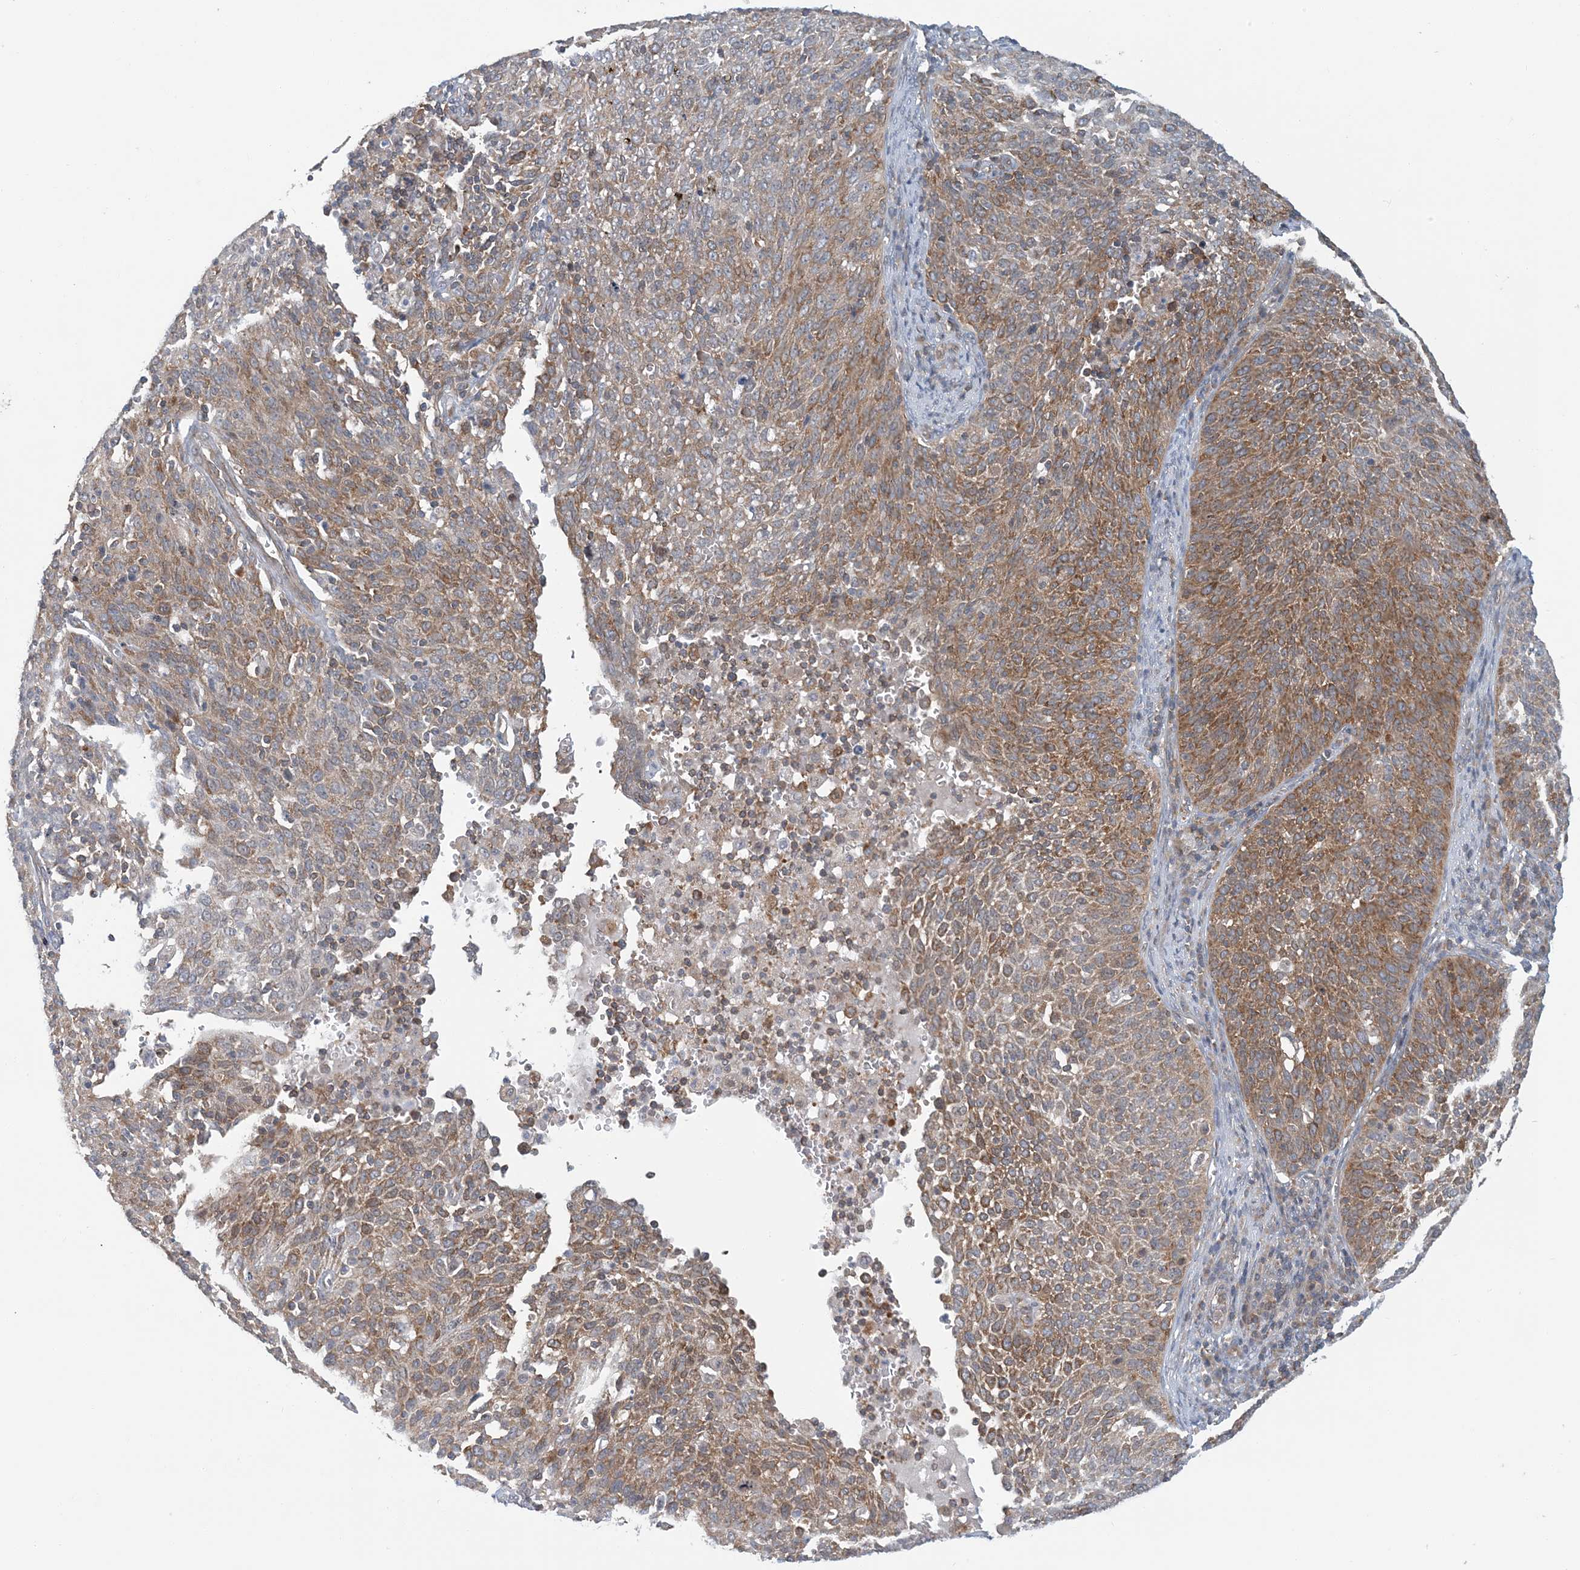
{"staining": {"intensity": "moderate", "quantity": ">75%", "location": "cytoplasmic/membranous"}, "tissue": "cervical cancer", "cell_type": "Tumor cells", "image_type": "cancer", "snomed": [{"axis": "morphology", "description": "Squamous cell carcinoma, NOS"}, {"axis": "topography", "description": "Cervix"}], "caption": "Protein expression analysis of human squamous cell carcinoma (cervical) reveals moderate cytoplasmic/membranous positivity in about >75% of tumor cells. The staining is performed using DAB brown chromogen to label protein expression. The nuclei are counter-stained blue using hematoxylin.", "gene": "ATP13A2", "patient": {"sex": "female", "age": 38}}